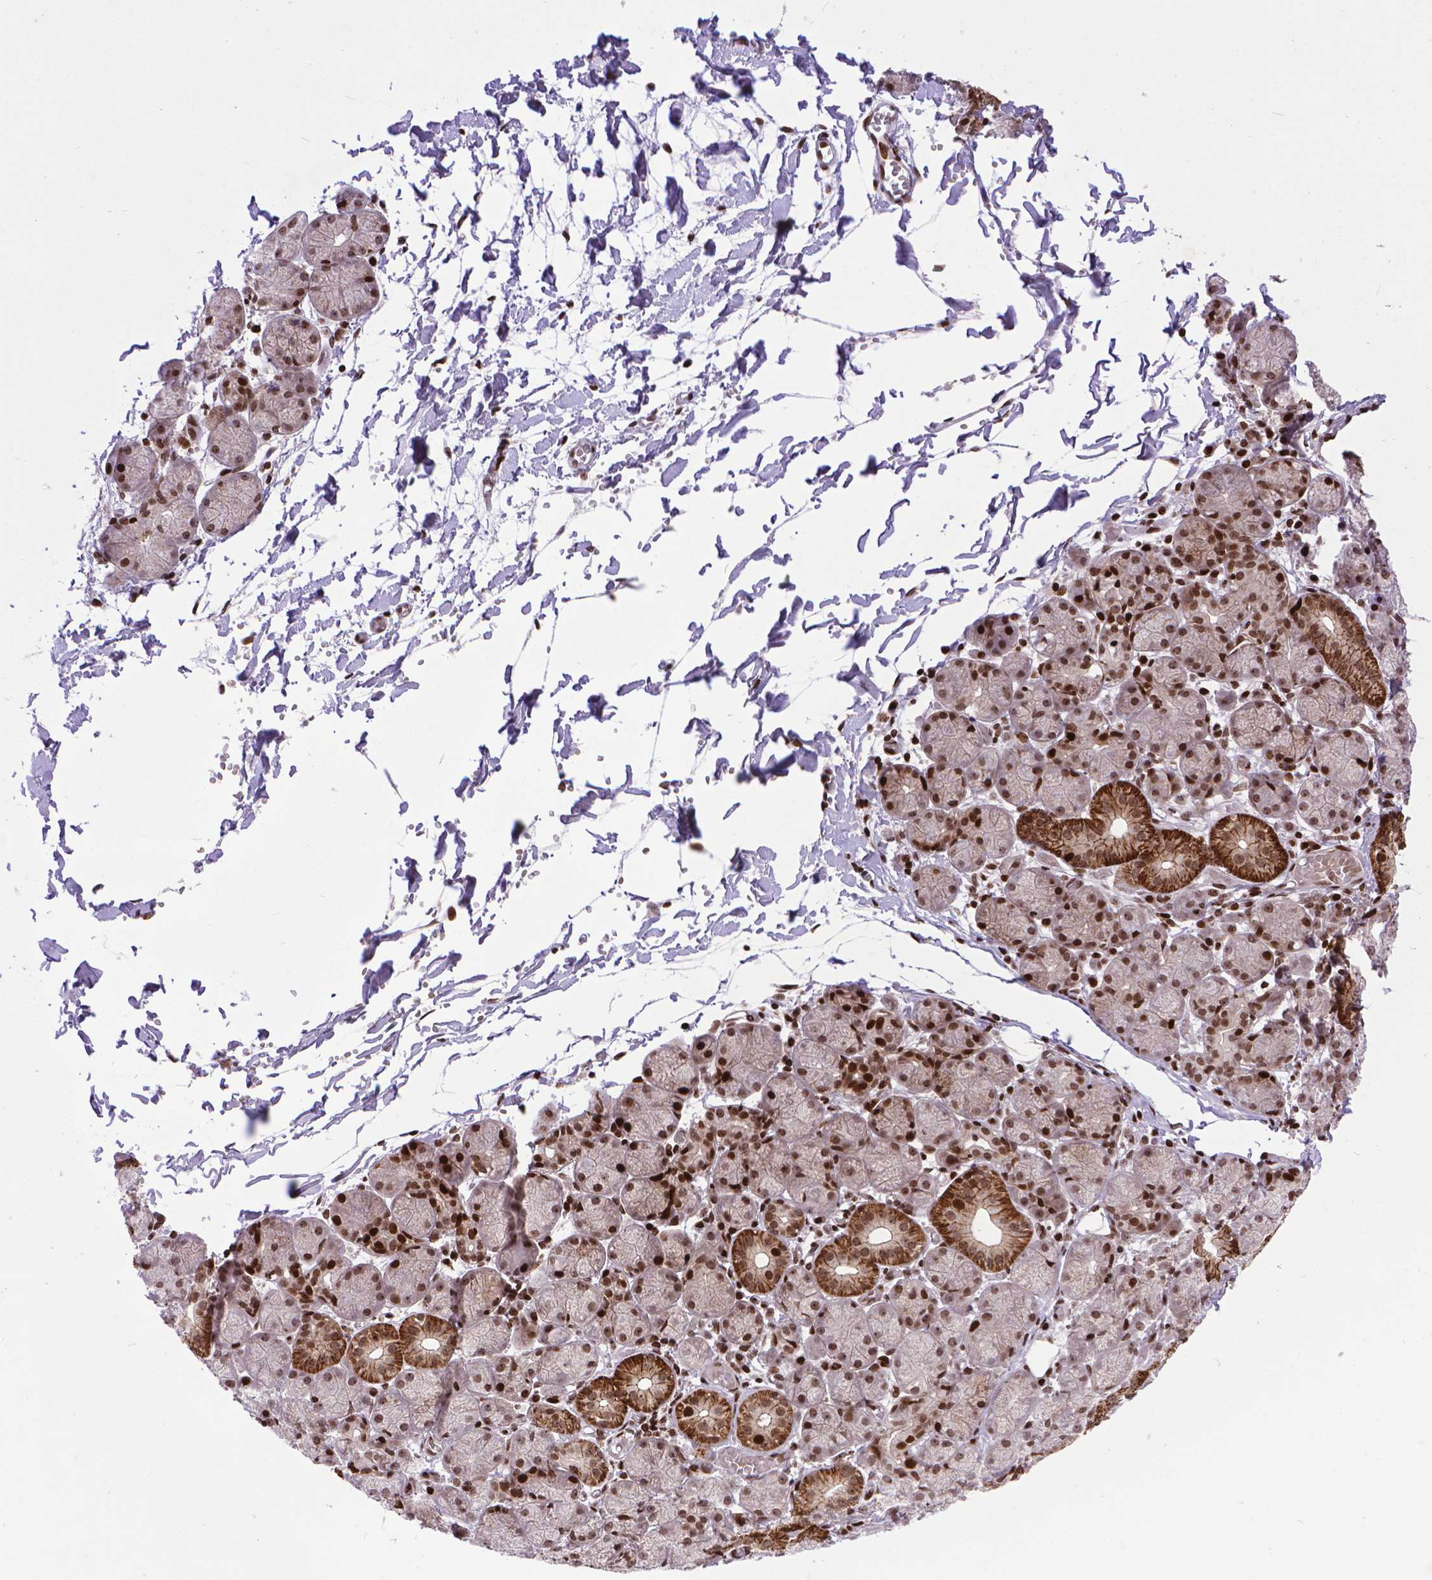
{"staining": {"intensity": "strong", "quantity": ">75%", "location": "cytoplasmic/membranous,nuclear"}, "tissue": "salivary gland", "cell_type": "Glandular cells", "image_type": "normal", "snomed": [{"axis": "morphology", "description": "Normal tissue, NOS"}, {"axis": "topography", "description": "Salivary gland"}, {"axis": "topography", "description": "Peripheral nerve tissue"}], "caption": "IHC image of normal salivary gland: human salivary gland stained using immunohistochemistry exhibits high levels of strong protein expression localized specifically in the cytoplasmic/membranous,nuclear of glandular cells, appearing as a cytoplasmic/membranous,nuclear brown color.", "gene": "AMER1", "patient": {"sex": "female", "age": 24}}